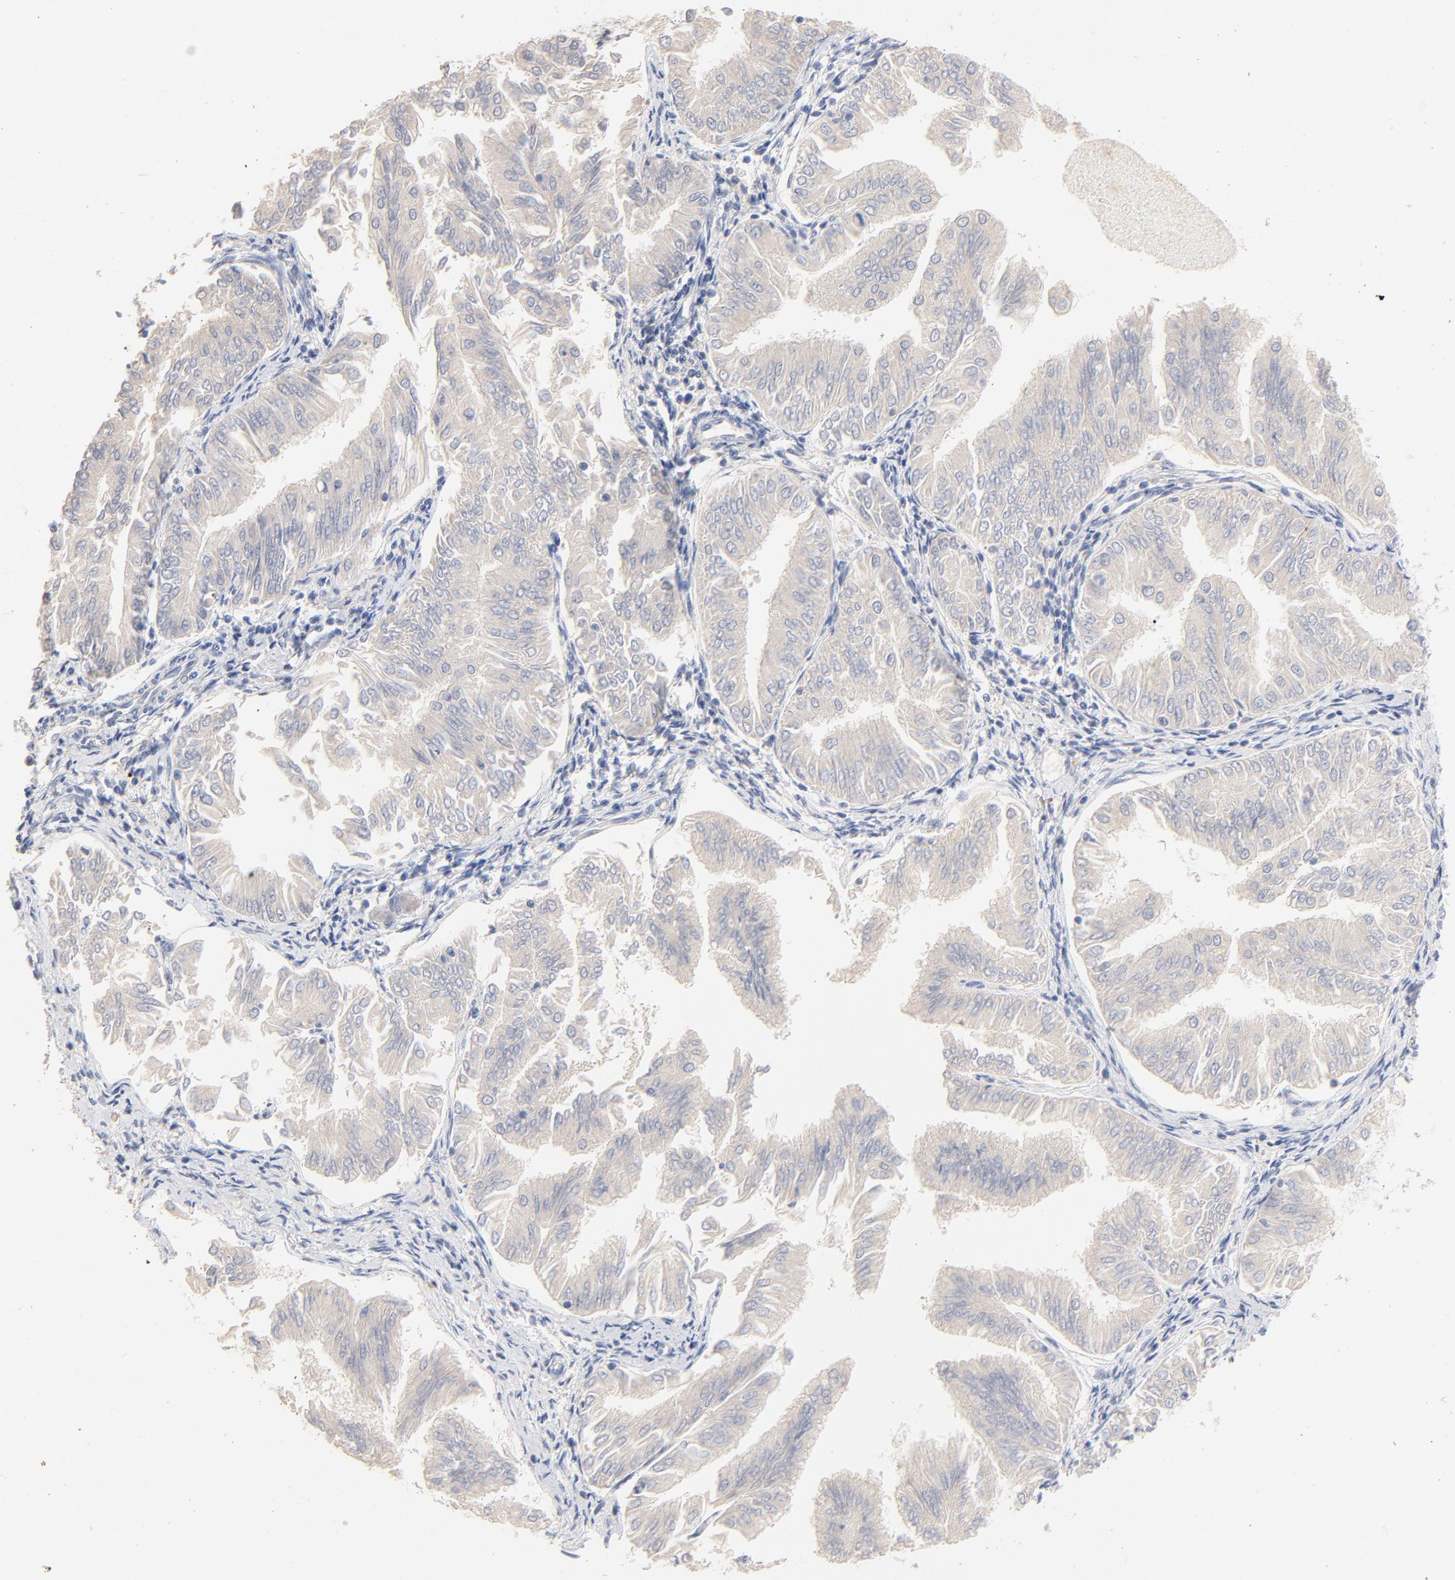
{"staining": {"intensity": "negative", "quantity": "none", "location": "none"}, "tissue": "endometrial cancer", "cell_type": "Tumor cells", "image_type": "cancer", "snomed": [{"axis": "morphology", "description": "Adenocarcinoma, NOS"}, {"axis": "topography", "description": "Endometrium"}], "caption": "This is a histopathology image of immunohistochemistry staining of endometrial adenocarcinoma, which shows no staining in tumor cells.", "gene": "CPS1", "patient": {"sex": "female", "age": 53}}